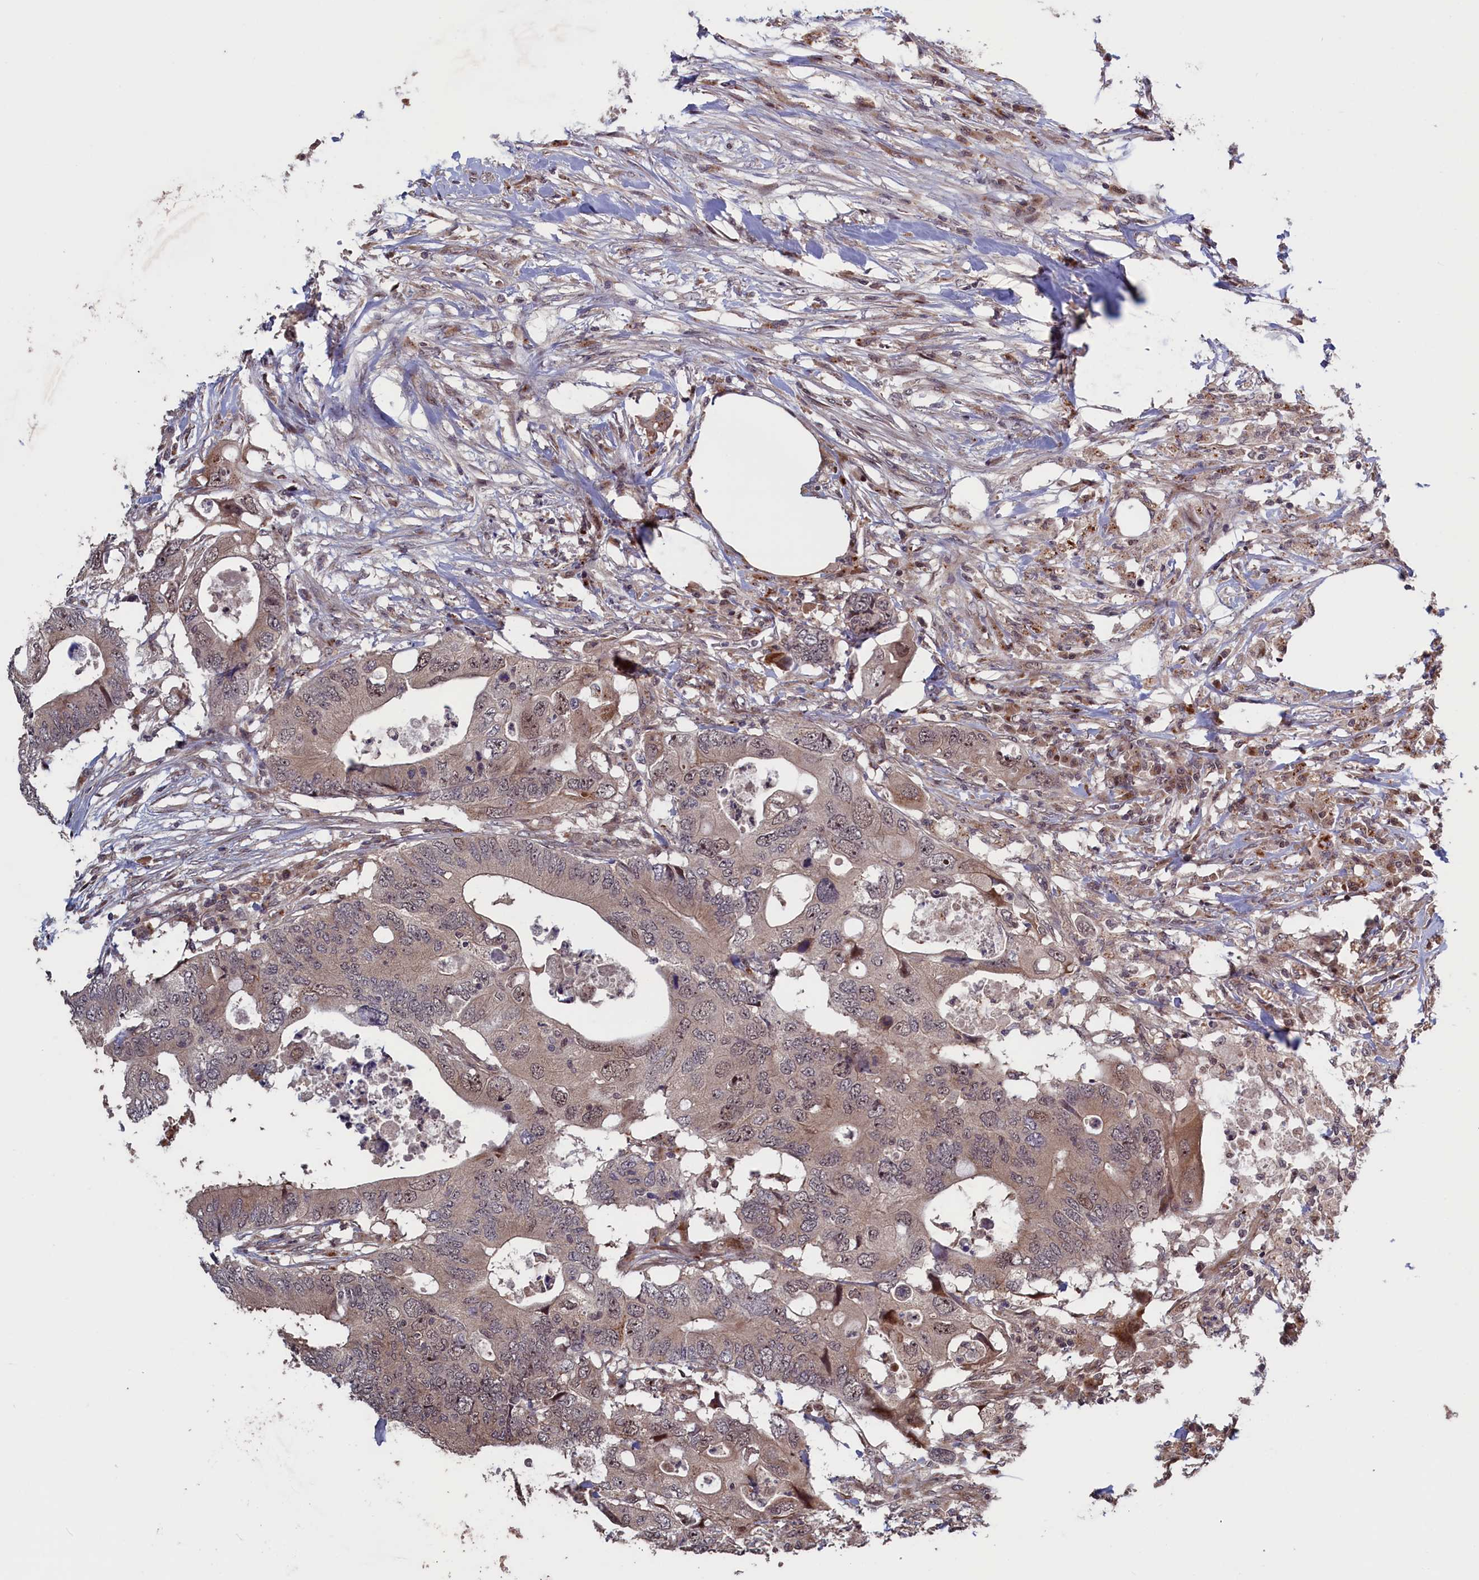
{"staining": {"intensity": "moderate", "quantity": "<25%", "location": "cytoplasmic/membranous,nuclear"}, "tissue": "colorectal cancer", "cell_type": "Tumor cells", "image_type": "cancer", "snomed": [{"axis": "morphology", "description": "Adenocarcinoma, NOS"}, {"axis": "topography", "description": "Colon"}], "caption": "Colorectal adenocarcinoma tissue exhibits moderate cytoplasmic/membranous and nuclear staining in approximately <25% of tumor cells", "gene": "LSG1", "patient": {"sex": "male", "age": 71}}